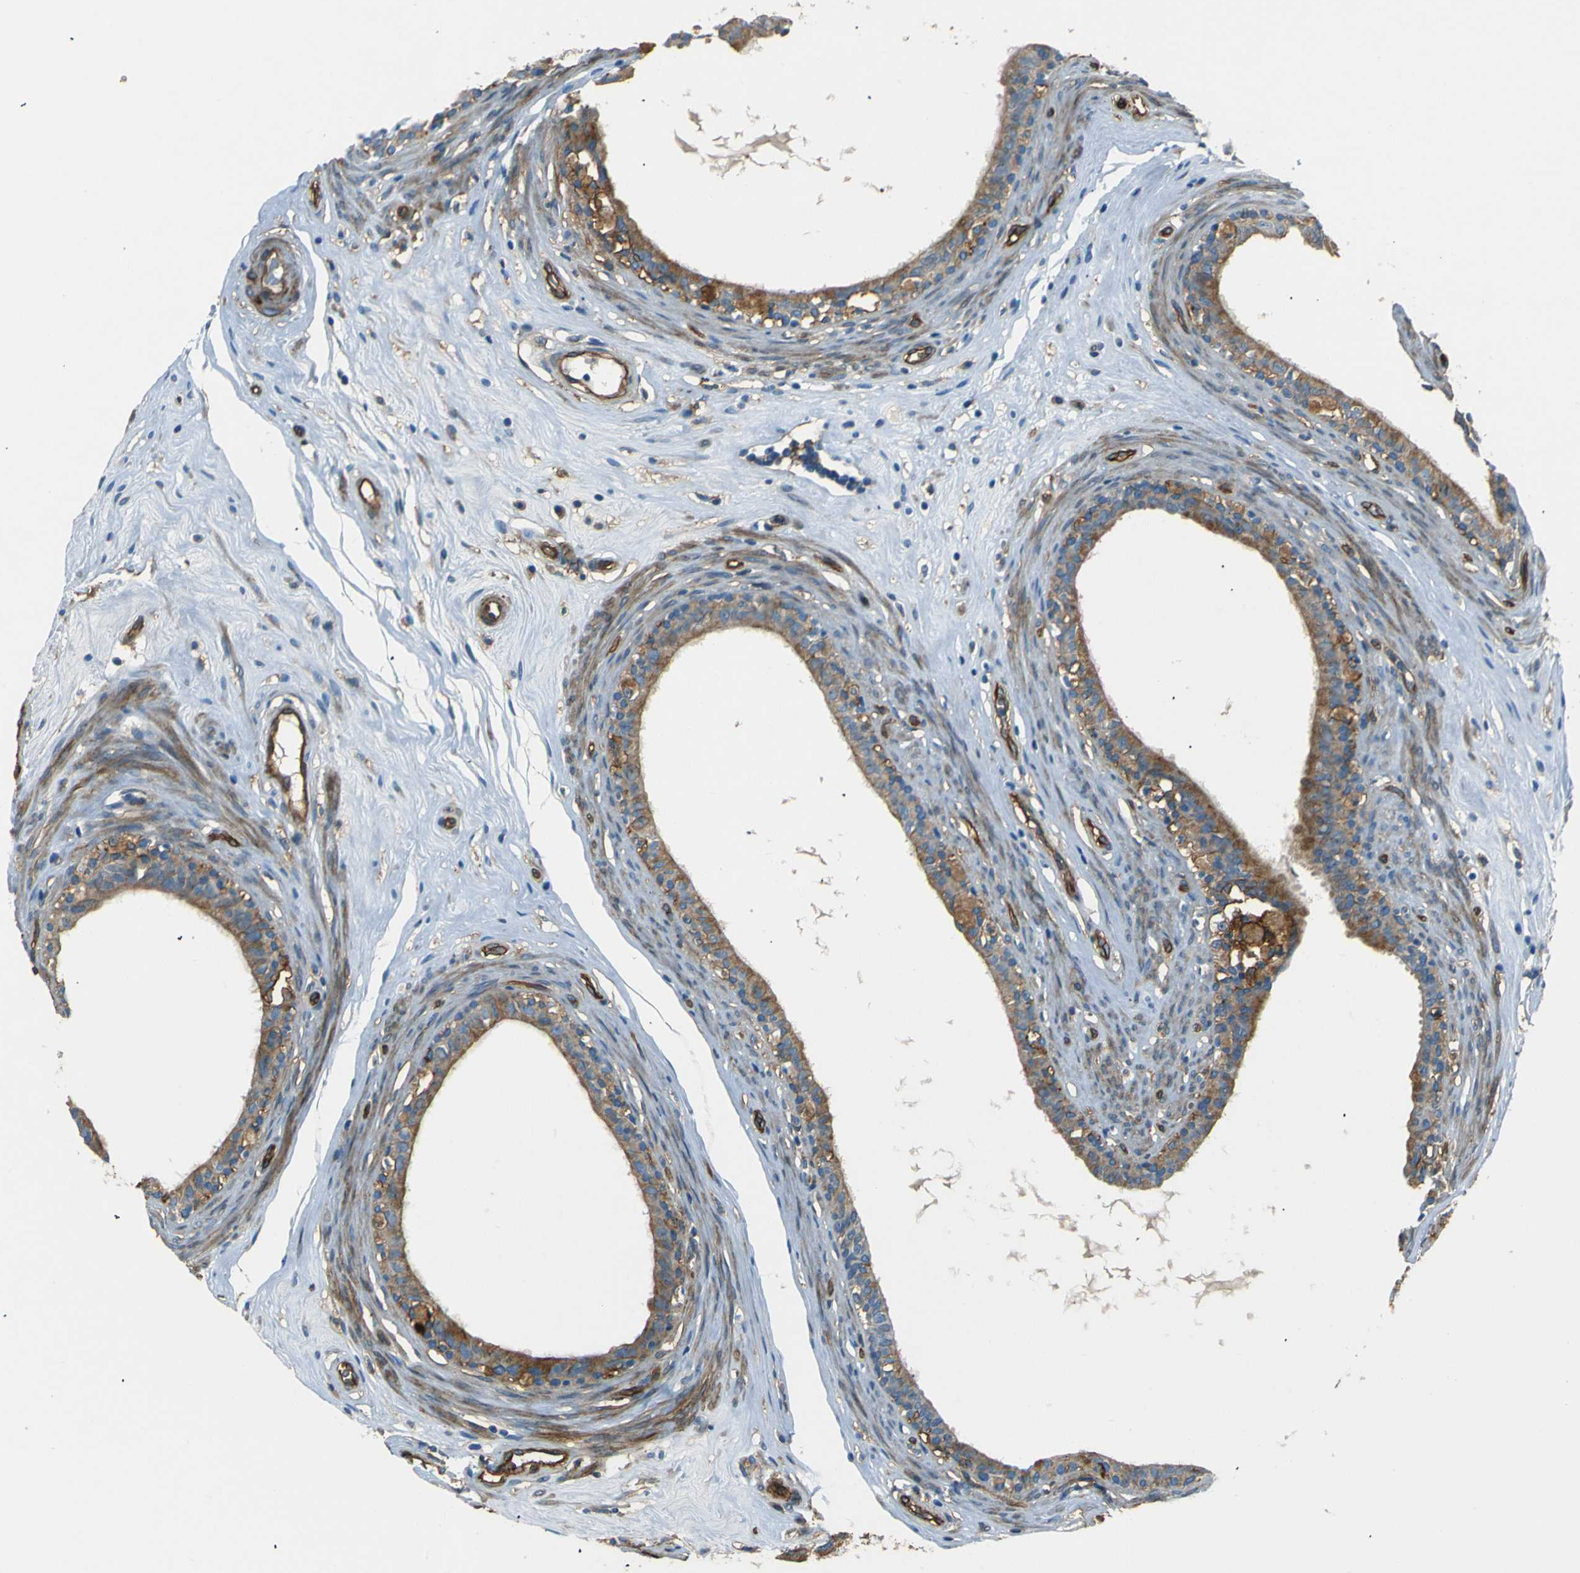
{"staining": {"intensity": "moderate", "quantity": ">75%", "location": "cytoplasmic/membranous"}, "tissue": "epididymis", "cell_type": "Glandular cells", "image_type": "normal", "snomed": [{"axis": "morphology", "description": "Normal tissue, NOS"}, {"axis": "morphology", "description": "Inflammation, NOS"}, {"axis": "topography", "description": "Epididymis"}], "caption": "Moderate cytoplasmic/membranous staining for a protein is appreciated in approximately >75% of glandular cells of benign epididymis using immunohistochemistry.", "gene": "ENTPD1", "patient": {"sex": "male", "age": 84}}